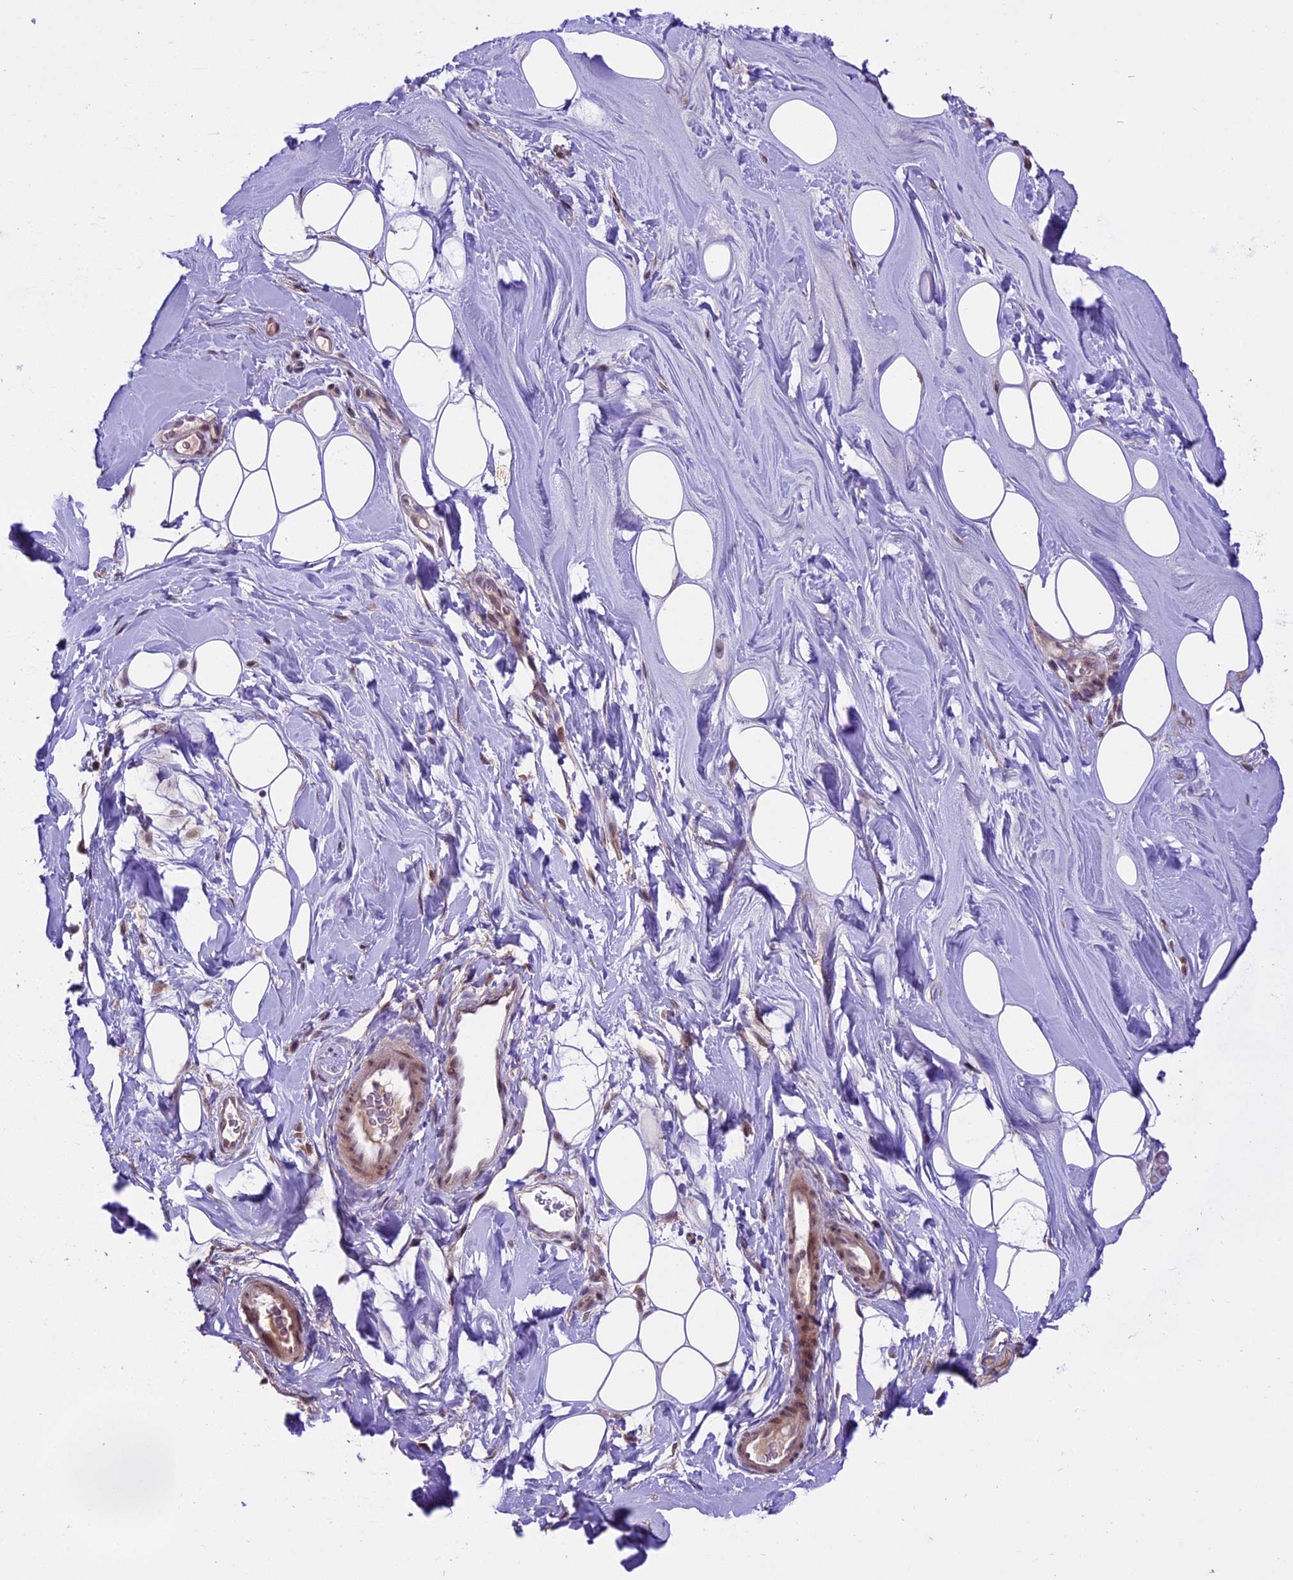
{"staining": {"intensity": "negative", "quantity": "none", "location": "none"}, "tissue": "adipose tissue", "cell_type": "Adipocytes", "image_type": "normal", "snomed": [{"axis": "morphology", "description": "Normal tissue, NOS"}, {"axis": "topography", "description": "Breast"}], "caption": "A photomicrograph of human adipose tissue is negative for staining in adipocytes.", "gene": "SPRED1", "patient": {"sex": "female", "age": 26}}